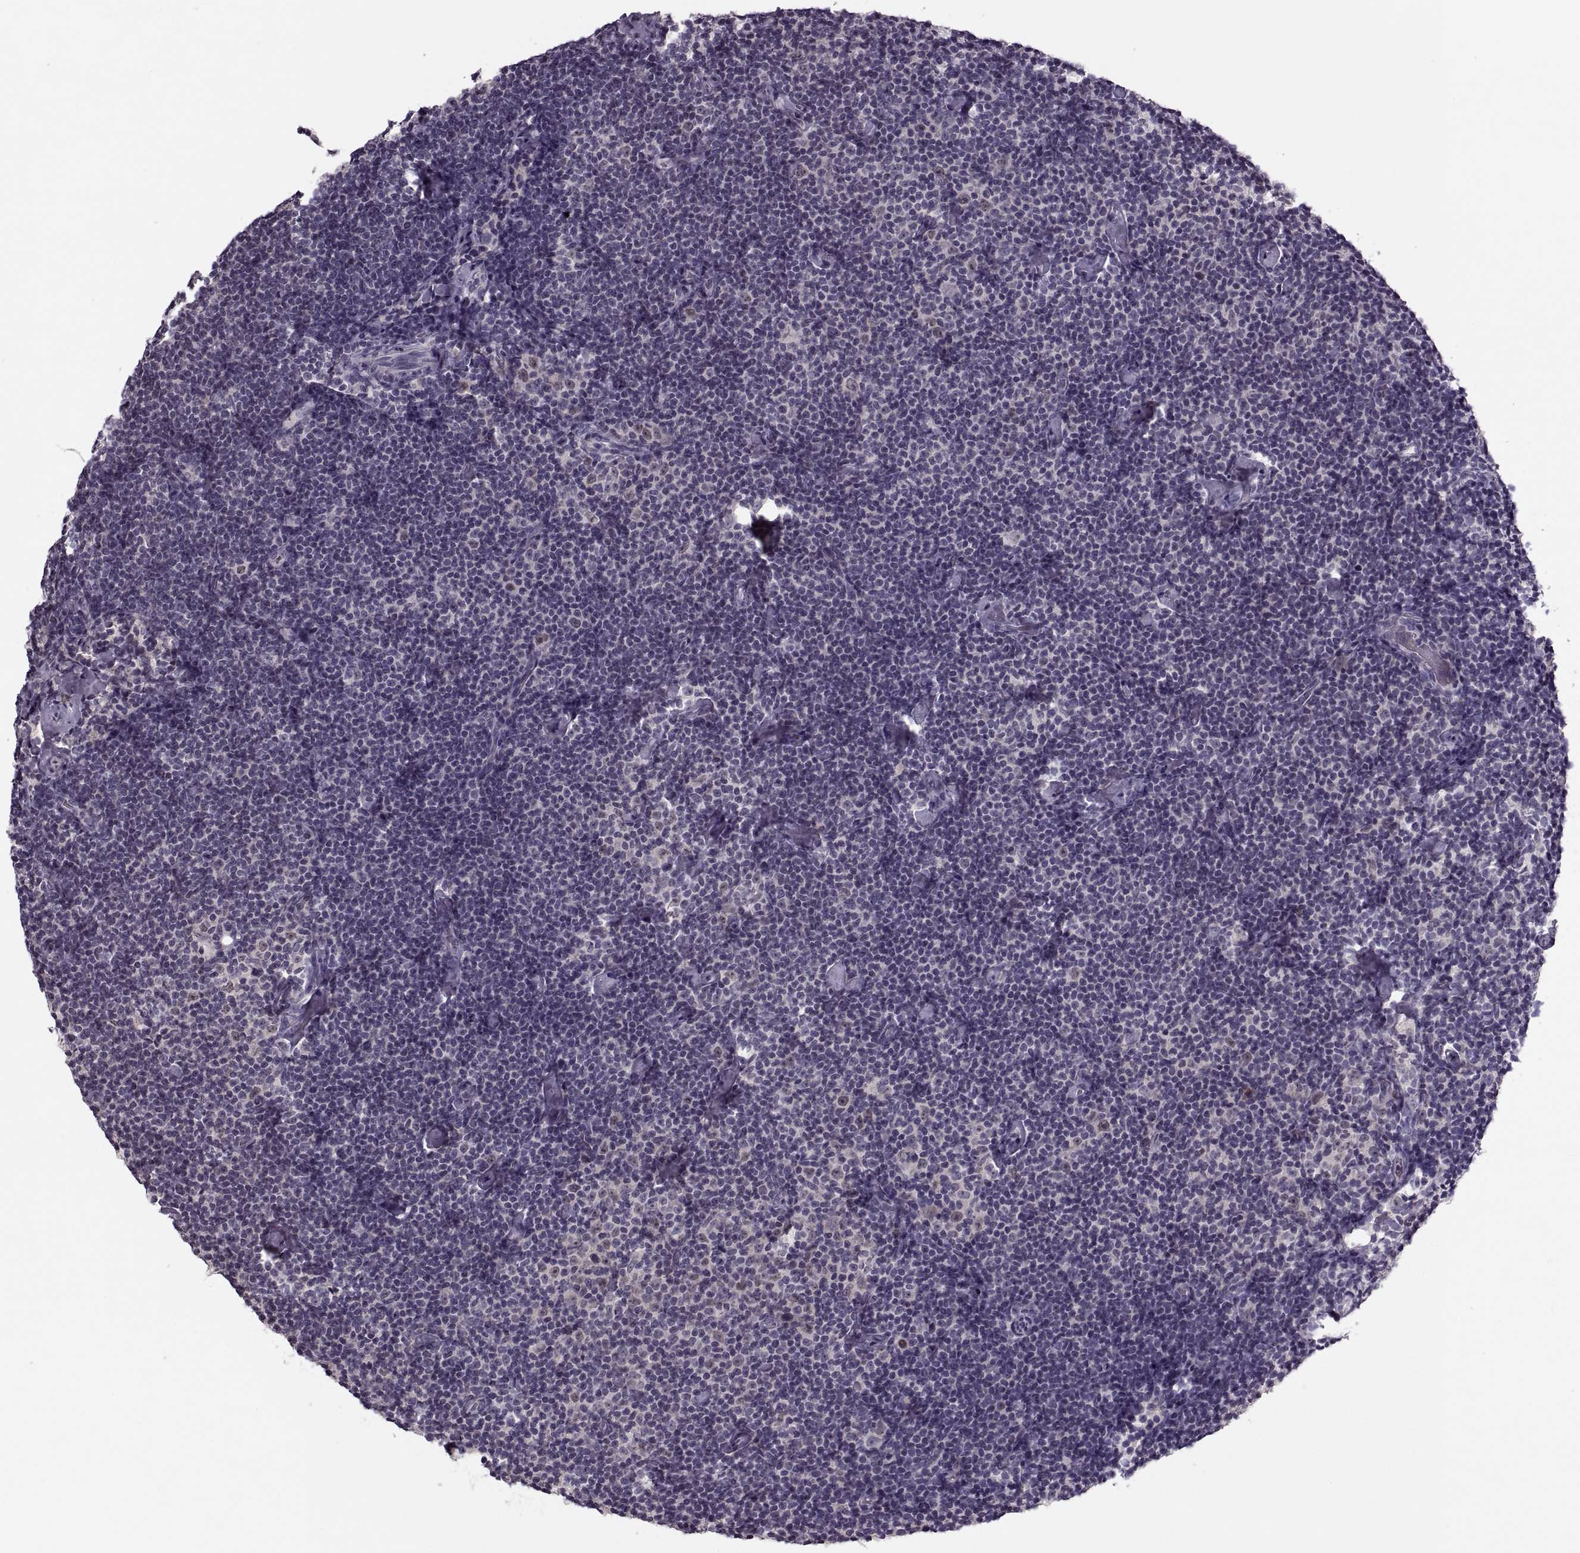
{"staining": {"intensity": "negative", "quantity": "none", "location": "none"}, "tissue": "lymphoma", "cell_type": "Tumor cells", "image_type": "cancer", "snomed": [{"axis": "morphology", "description": "Malignant lymphoma, non-Hodgkin's type, Low grade"}, {"axis": "topography", "description": "Lymph node"}], "caption": "Protein analysis of malignant lymphoma, non-Hodgkin's type (low-grade) exhibits no significant positivity in tumor cells.", "gene": "CACNA1F", "patient": {"sex": "male", "age": 81}}